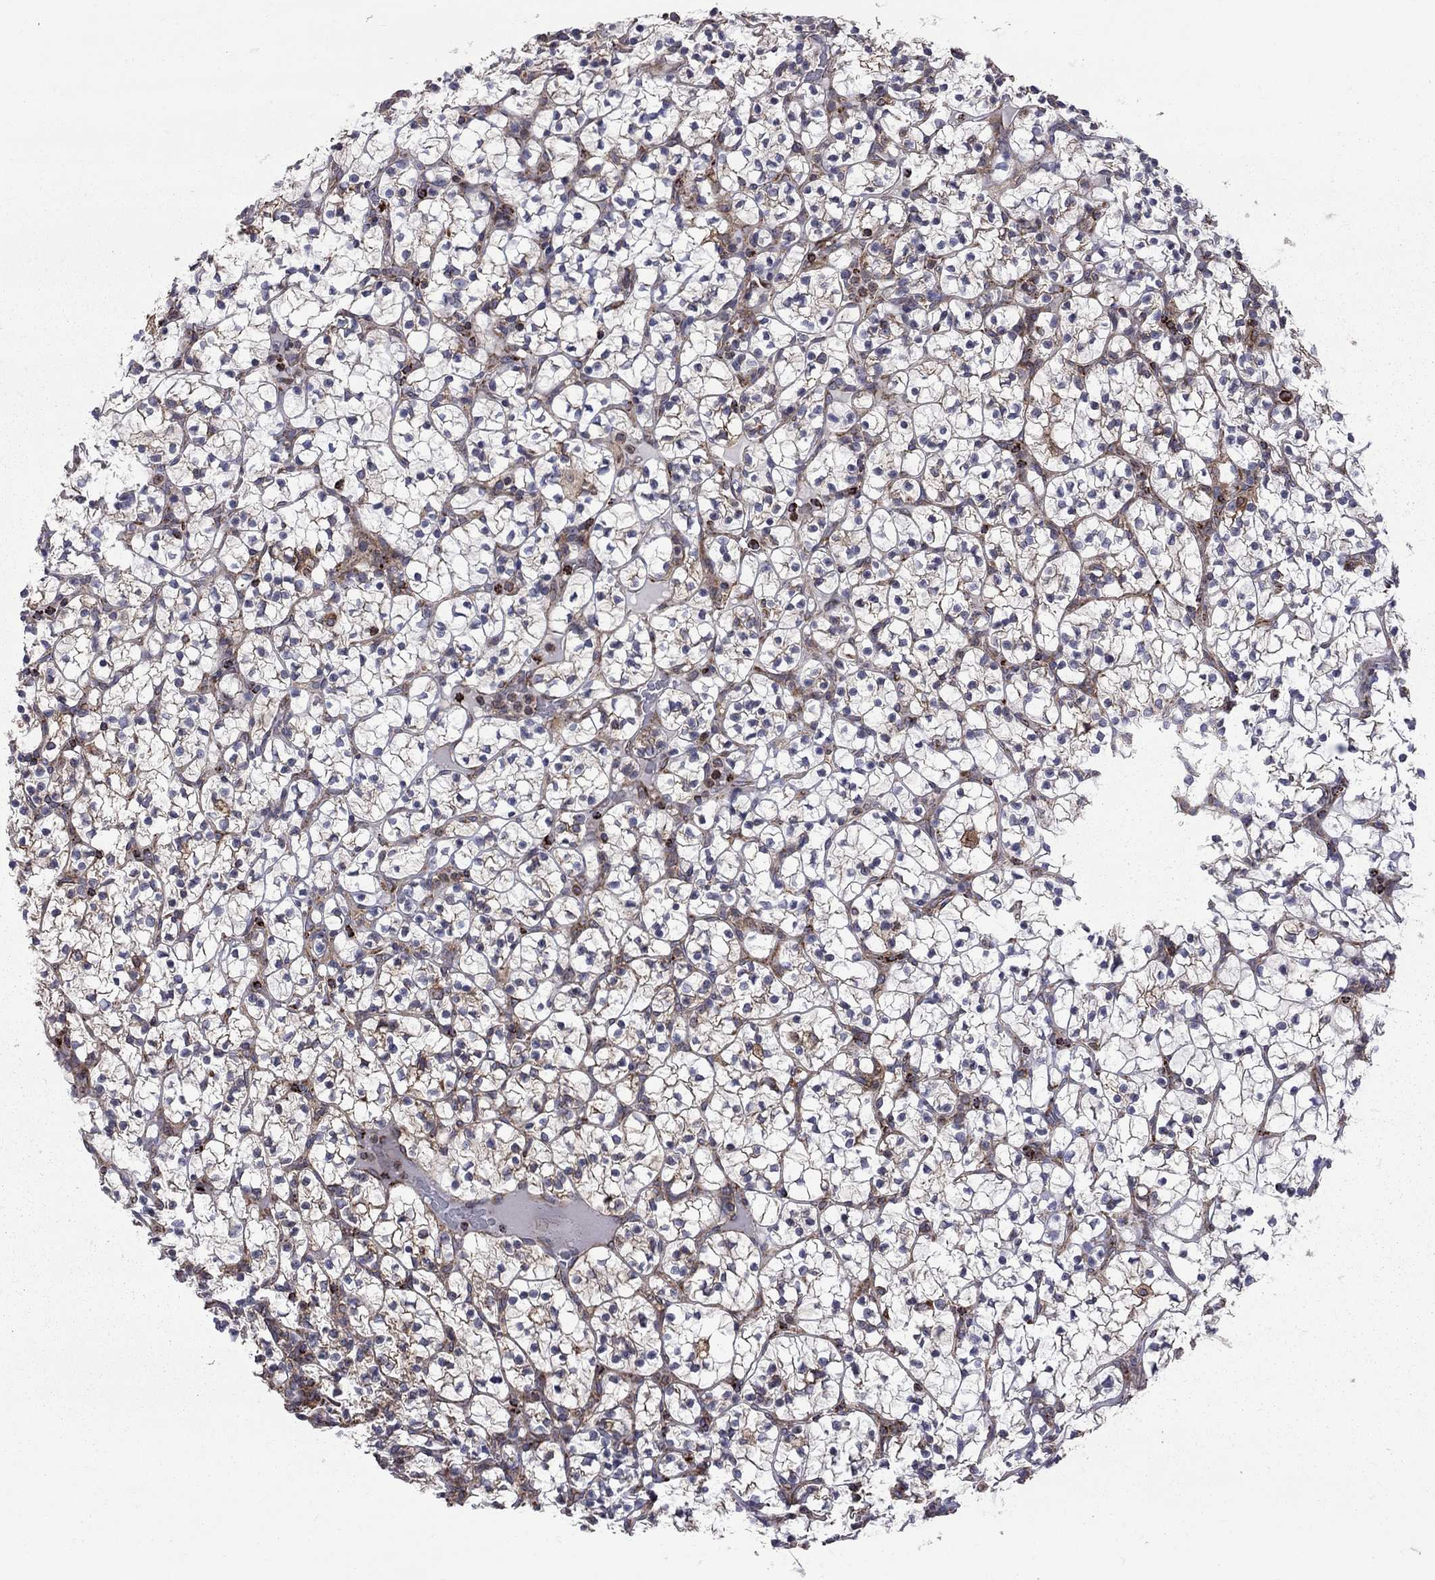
{"staining": {"intensity": "weak", "quantity": ">75%", "location": "cytoplasmic/membranous"}, "tissue": "renal cancer", "cell_type": "Tumor cells", "image_type": "cancer", "snomed": [{"axis": "morphology", "description": "Adenocarcinoma, NOS"}, {"axis": "topography", "description": "Kidney"}], "caption": "Renal cancer stained for a protein shows weak cytoplasmic/membranous positivity in tumor cells. (DAB (3,3'-diaminobenzidine) IHC, brown staining for protein, blue staining for nuclei).", "gene": "CLPTM1", "patient": {"sex": "female", "age": 89}}